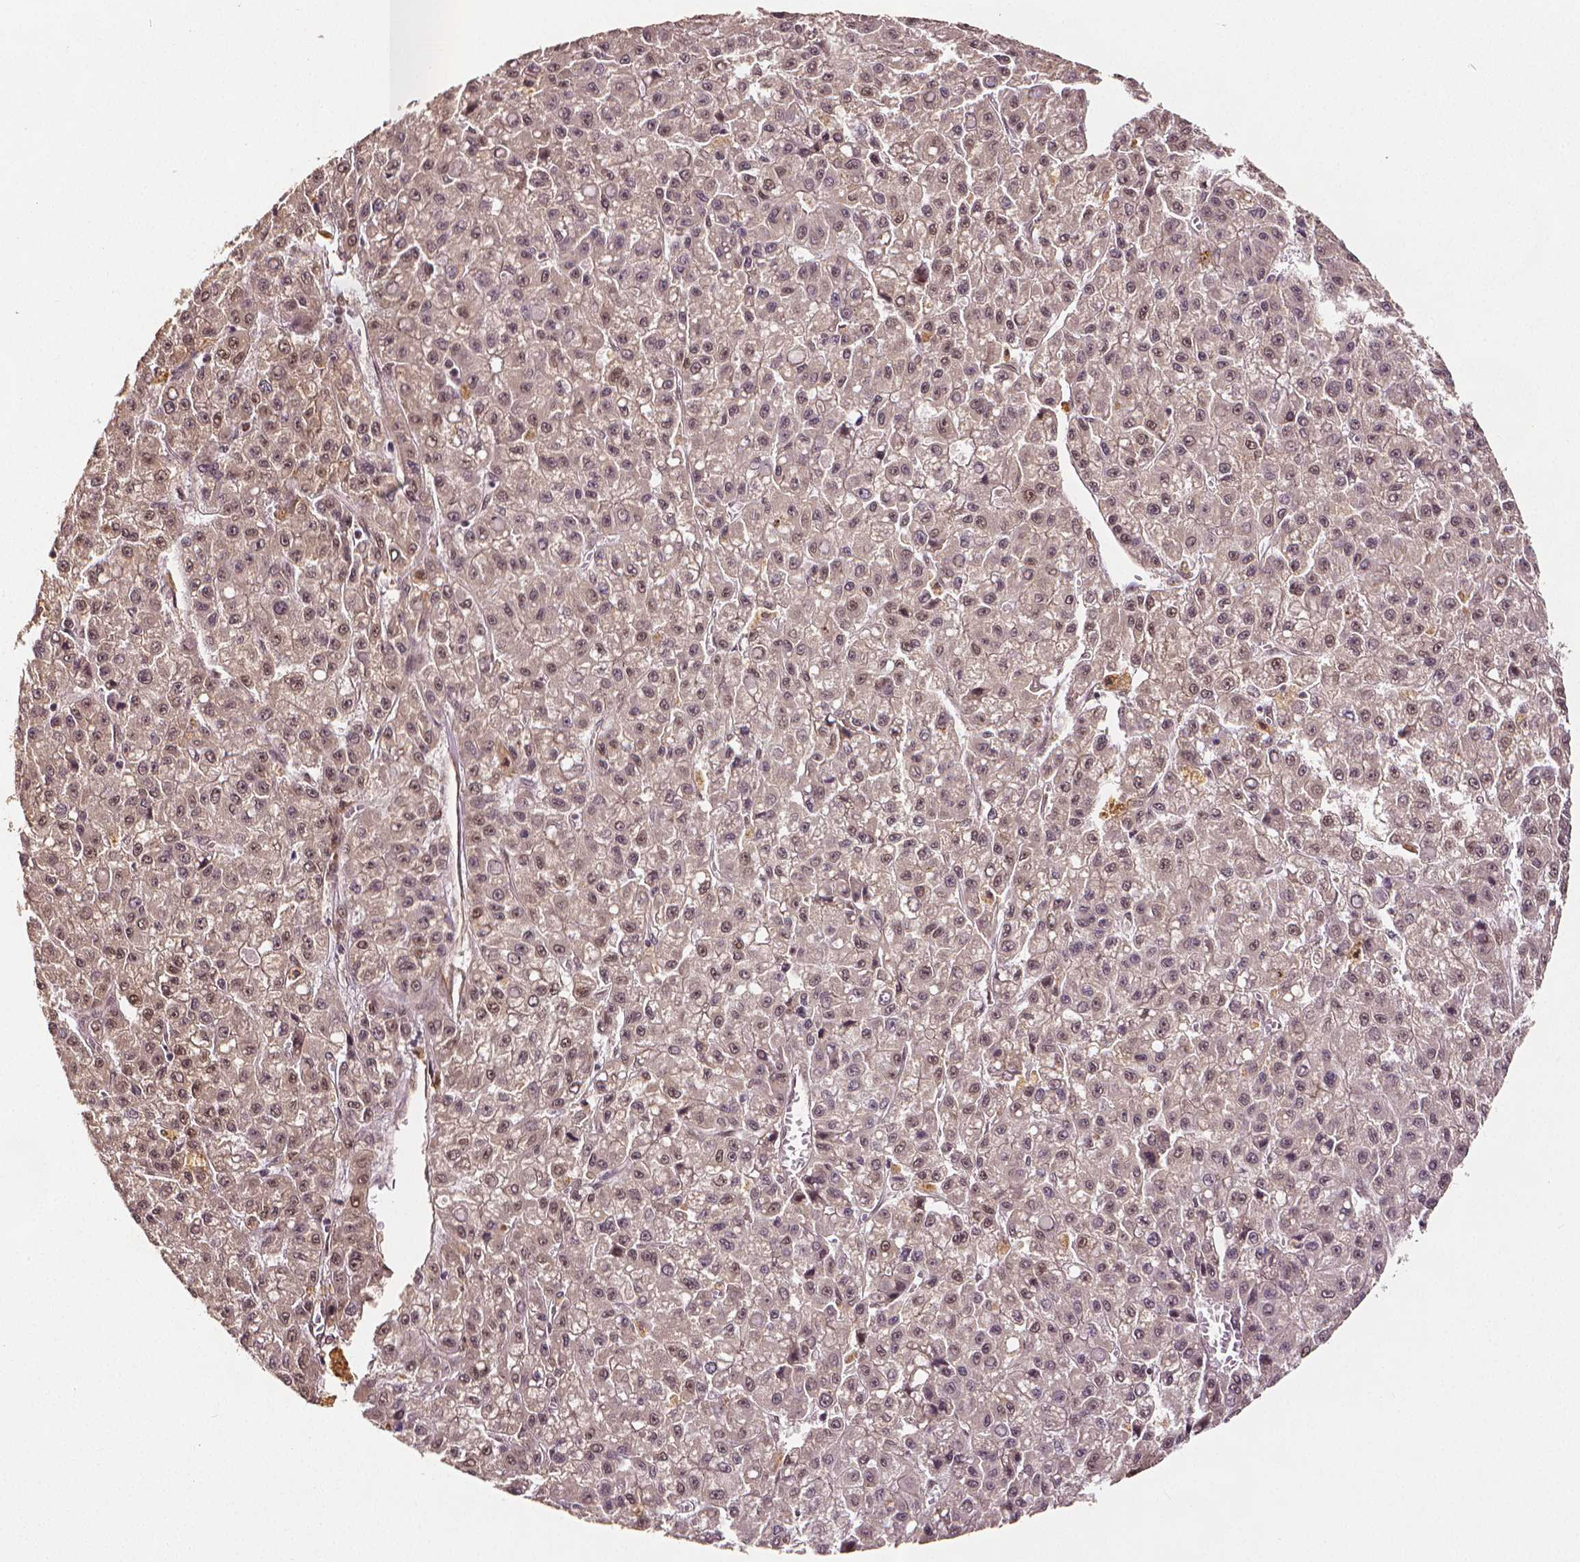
{"staining": {"intensity": "moderate", "quantity": "25%-75%", "location": "cytoplasmic/membranous,nuclear"}, "tissue": "liver cancer", "cell_type": "Tumor cells", "image_type": "cancer", "snomed": [{"axis": "morphology", "description": "Carcinoma, Hepatocellular, NOS"}, {"axis": "topography", "description": "Liver"}], "caption": "Liver hepatocellular carcinoma tissue demonstrates moderate cytoplasmic/membranous and nuclear staining in approximately 25%-75% of tumor cells", "gene": "STAT3", "patient": {"sex": "male", "age": 70}}